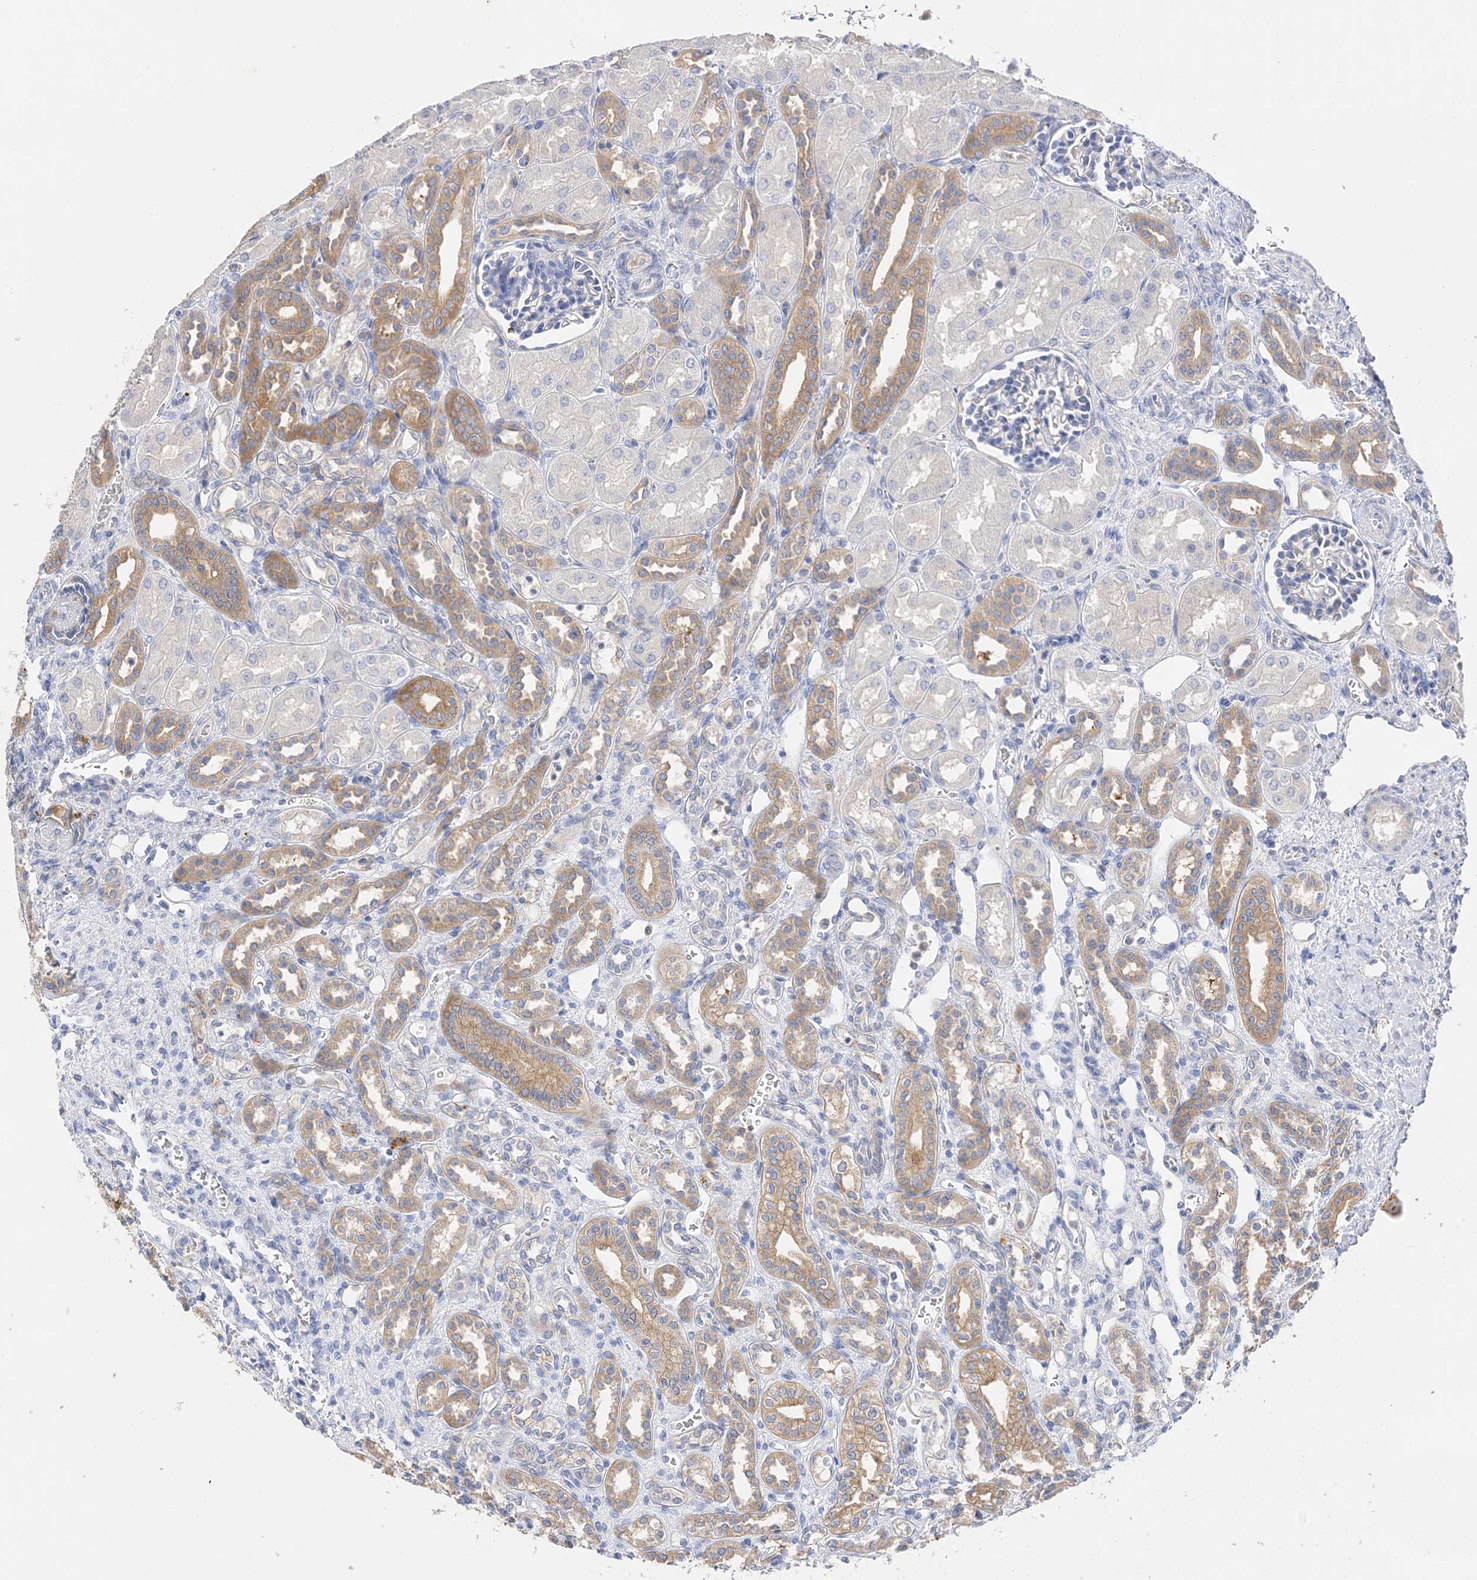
{"staining": {"intensity": "negative", "quantity": "none", "location": "none"}, "tissue": "kidney", "cell_type": "Cells in glomeruli", "image_type": "normal", "snomed": [{"axis": "morphology", "description": "Normal tissue, NOS"}, {"axis": "morphology", "description": "Neoplasm, malignant, NOS"}, {"axis": "topography", "description": "Kidney"}], "caption": "Cells in glomeruli are negative for brown protein staining in normal kidney. (Brightfield microscopy of DAB immunohistochemistry (IHC) at high magnification).", "gene": "ARV1", "patient": {"sex": "female", "age": 1}}